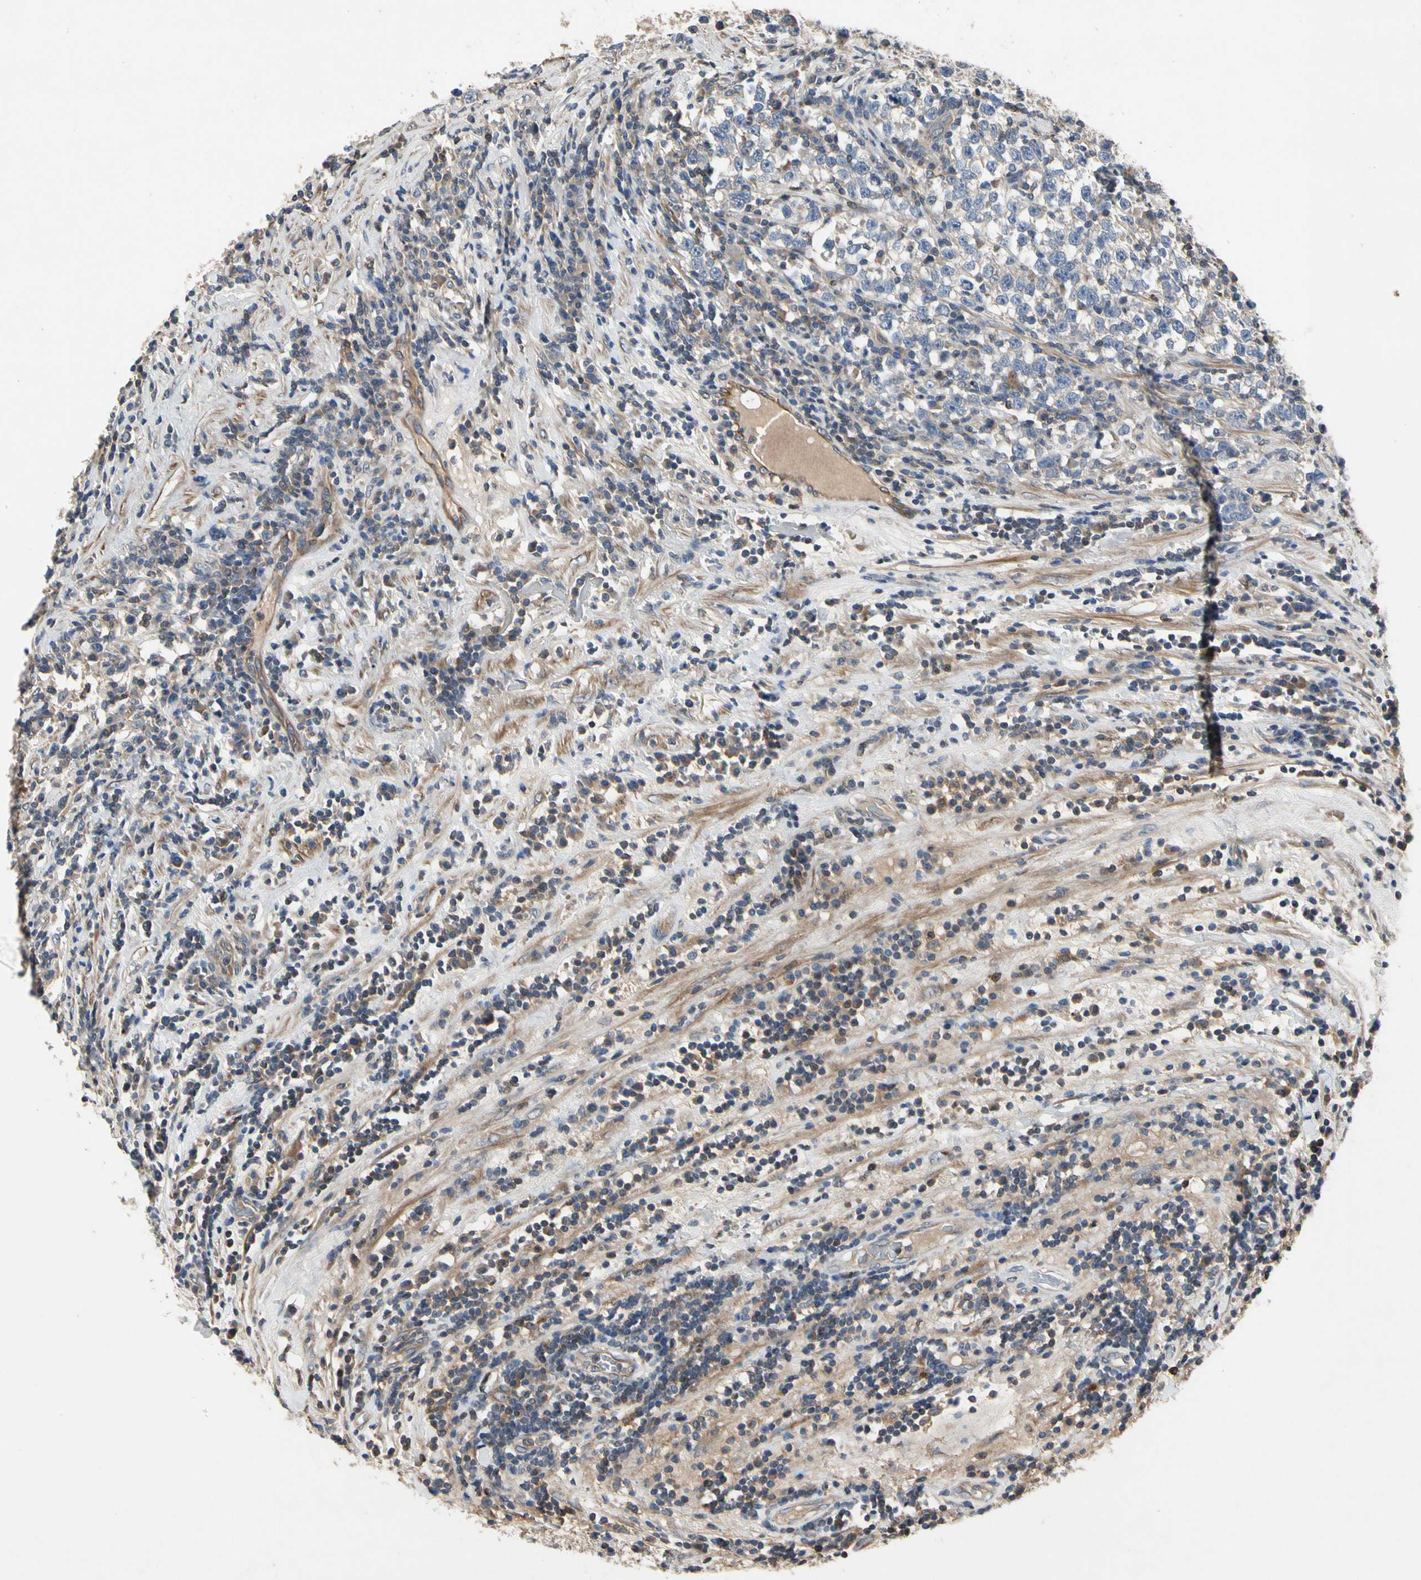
{"staining": {"intensity": "negative", "quantity": "none", "location": "none"}, "tissue": "testis cancer", "cell_type": "Tumor cells", "image_type": "cancer", "snomed": [{"axis": "morphology", "description": "Seminoma, NOS"}, {"axis": "topography", "description": "Testis"}], "caption": "Protein analysis of testis cancer displays no significant expression in tumor cells.", "gene": "CRTAC1", "patient": {"sex": "male", "age": 43}}